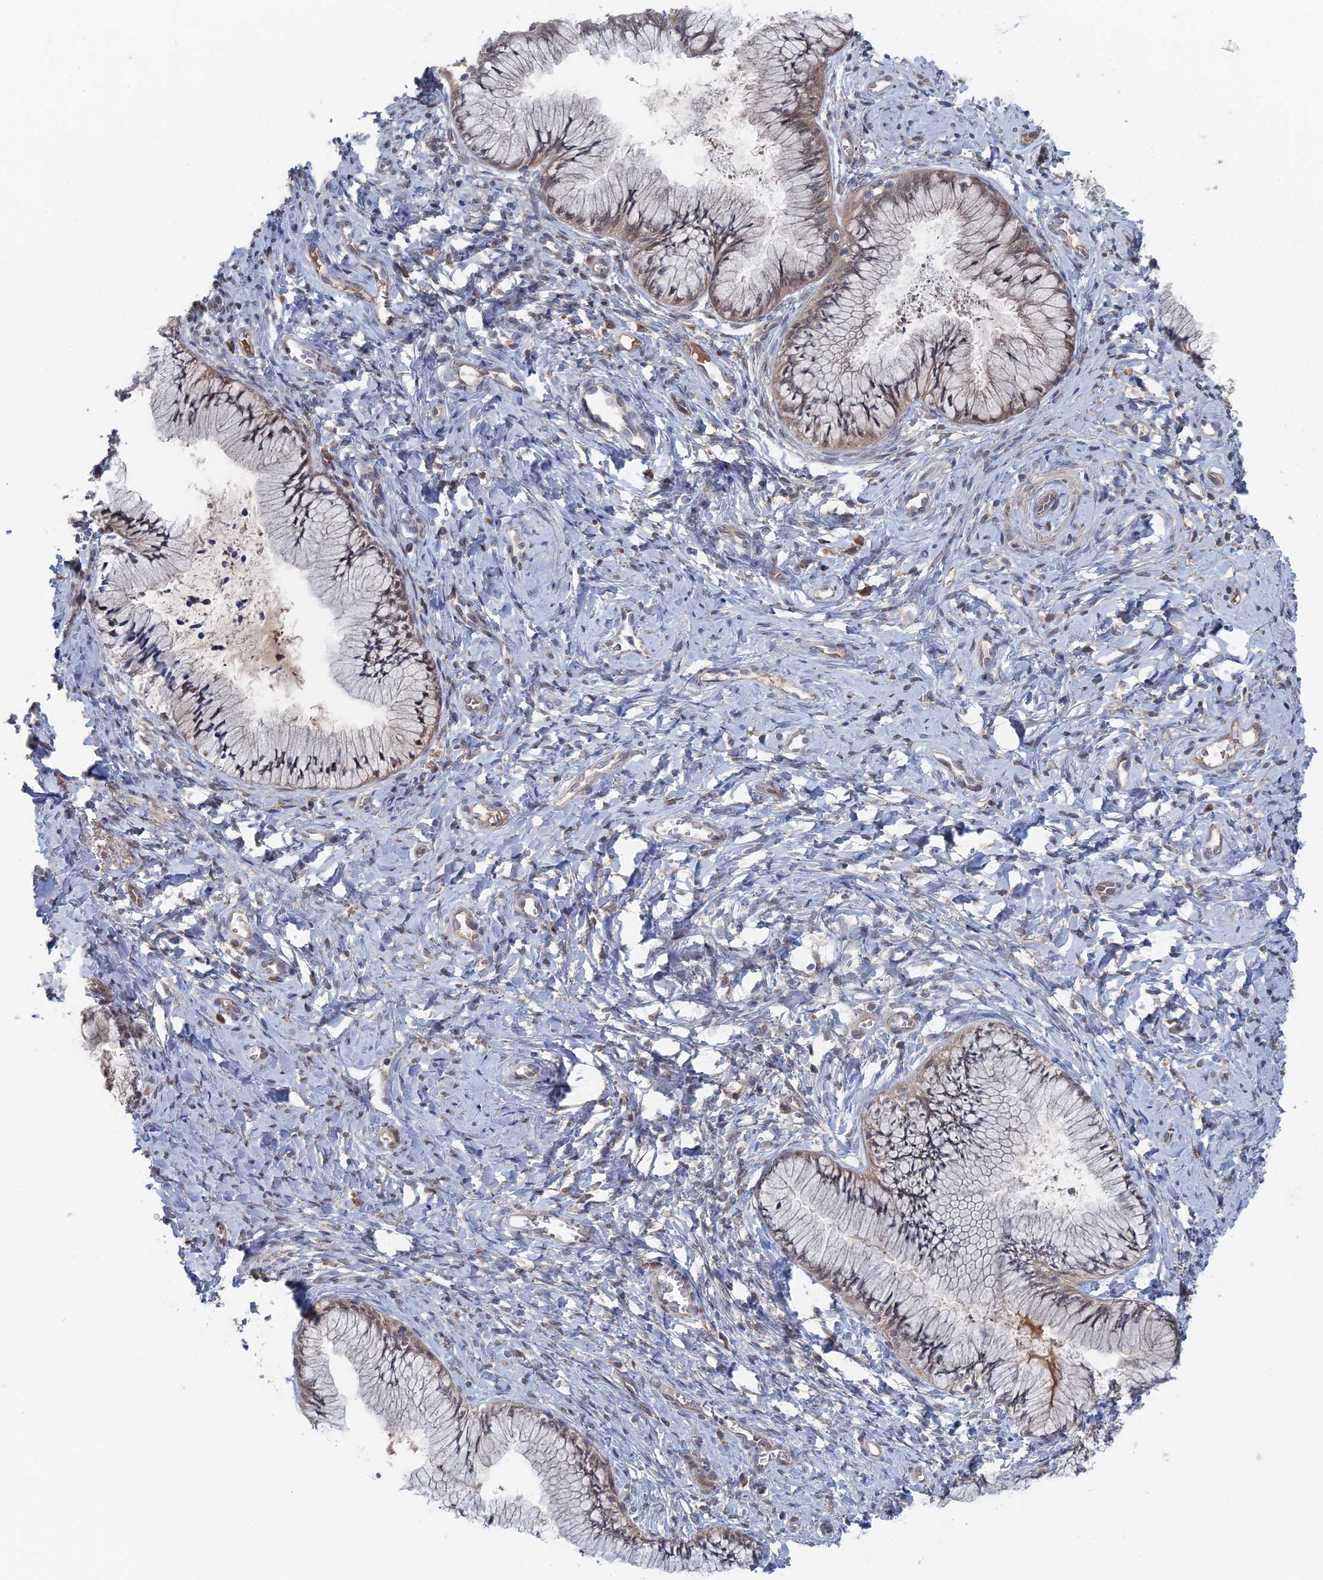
{"staining": {"intensity": "weak", "quantity": "25%-75%", "location": "cytoplasmic/membranous"}, "tissue": "cervix", "cell_type": "Glandular cells", "image_type": "normal", "snomed": [{"axis": "morphology", "description": "Normal tissue, NOS"}, {"axis": "topography", "description": "Cervix"}], "caption": "Immunohistochemistry of unremarkable human cervix reveals low levels of weak cytoplasmic/membranous staining in about 25%-75% of glandular cells. (DAB IHC, brown staining for protein, blue staining for nuclei).", "gene": "IRGQ", "patient": {"sex": "female", "age": 42}}